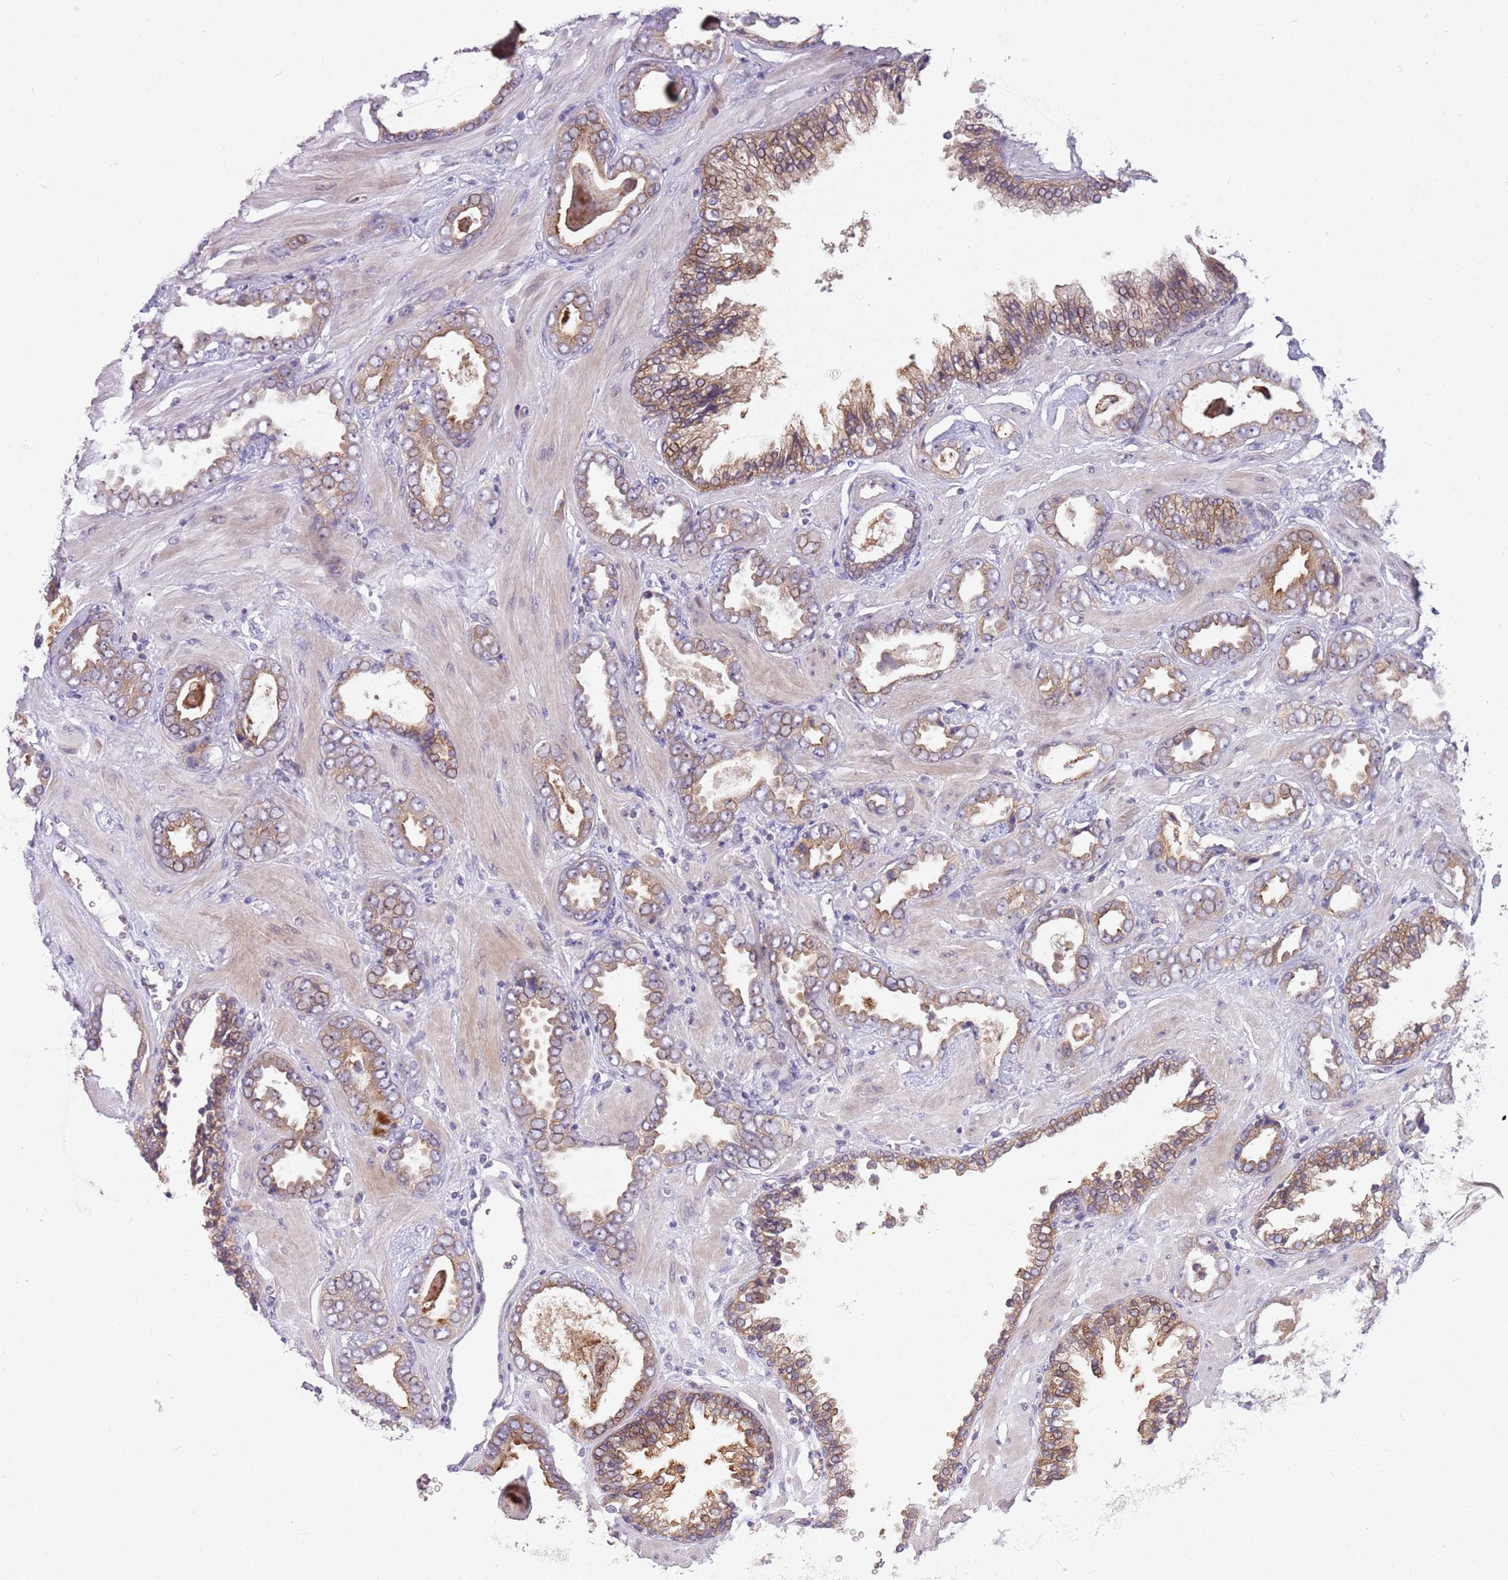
{"staining": {"intensity": "moderate", "quantity": "25%-75%", "location": "cytoplasmic/membranous"}, "tissue": "prostate cancer", "cell_type": "Tumor cells", "image_type": "cancer", "snomed": [{"axis": "morphology", "description": "Adenocarcinoma, Low grade"}, {"axis": "topography", "description": "Prostate"}], "caption": "This histopathology image demonstrates immunohistochemistry (IHC) staining of human adenocarcinoma (low-grade) (prostate), with medium moderate cytoplasmic/membranous expression in approximately 25%-75% of tumor cells.", "gene": "TM2D1", "patient": {"sex": "male", "age": 60}}